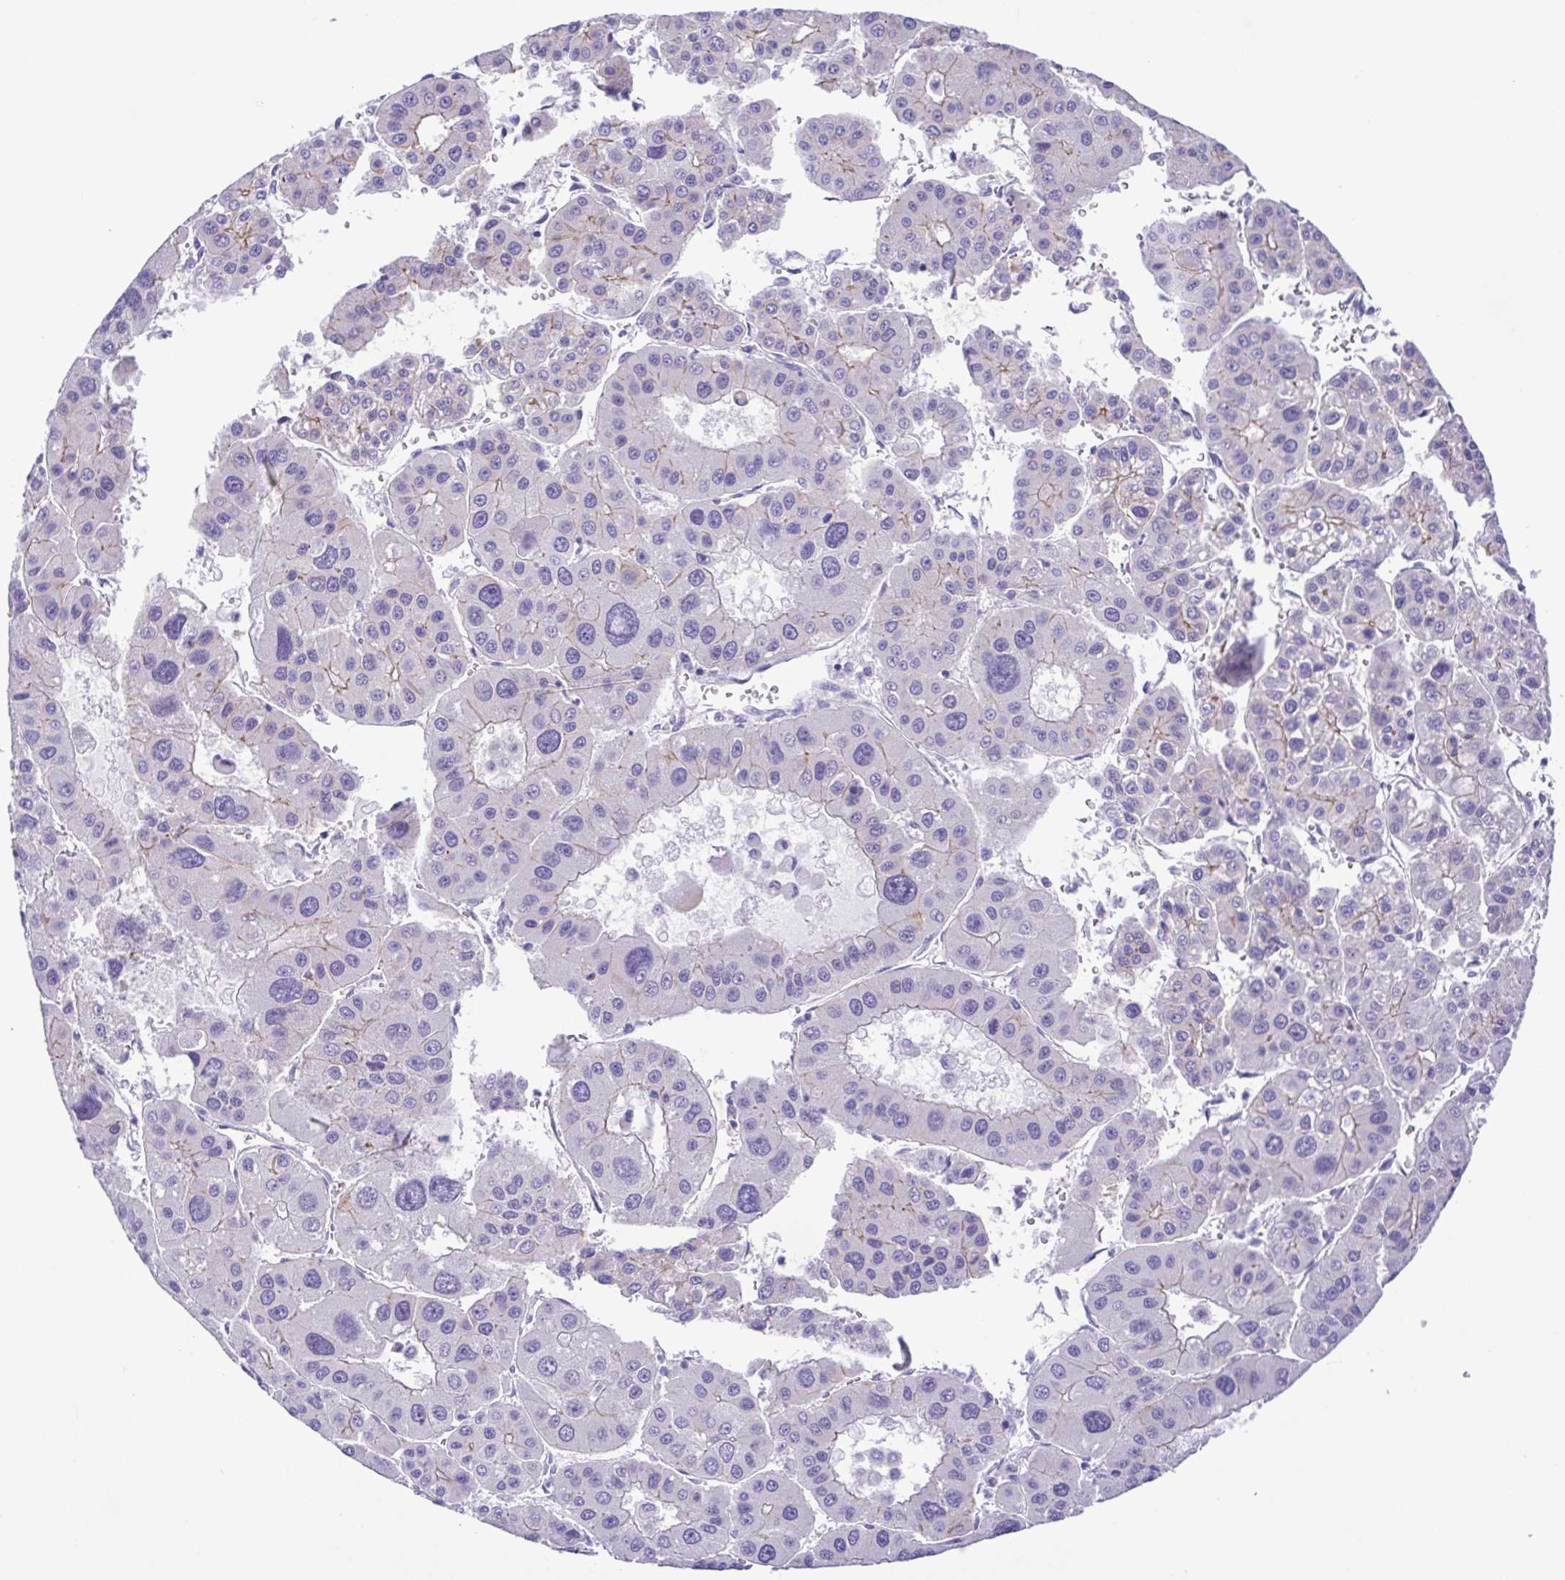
{"staining": {"intensity": "weak", "quantity": "<25%", "location": "cytoplasmic/membranous"}, "tissue": "liver cancer", "cell_type": "Tumor cells", "image_type": "cancer", "snomed": [{"axis": "morphology", "description": "Carcinoma, Hepatocellular, NOS"}, {"axis": "topography", "description": "Liver"}], "caption": "Human liver cancer stained for a protein using immunohistochemistry exhibits no positivity in tumor cells.", "gene": "GPR182", "patient": {"sex": "male", "age": 73}}